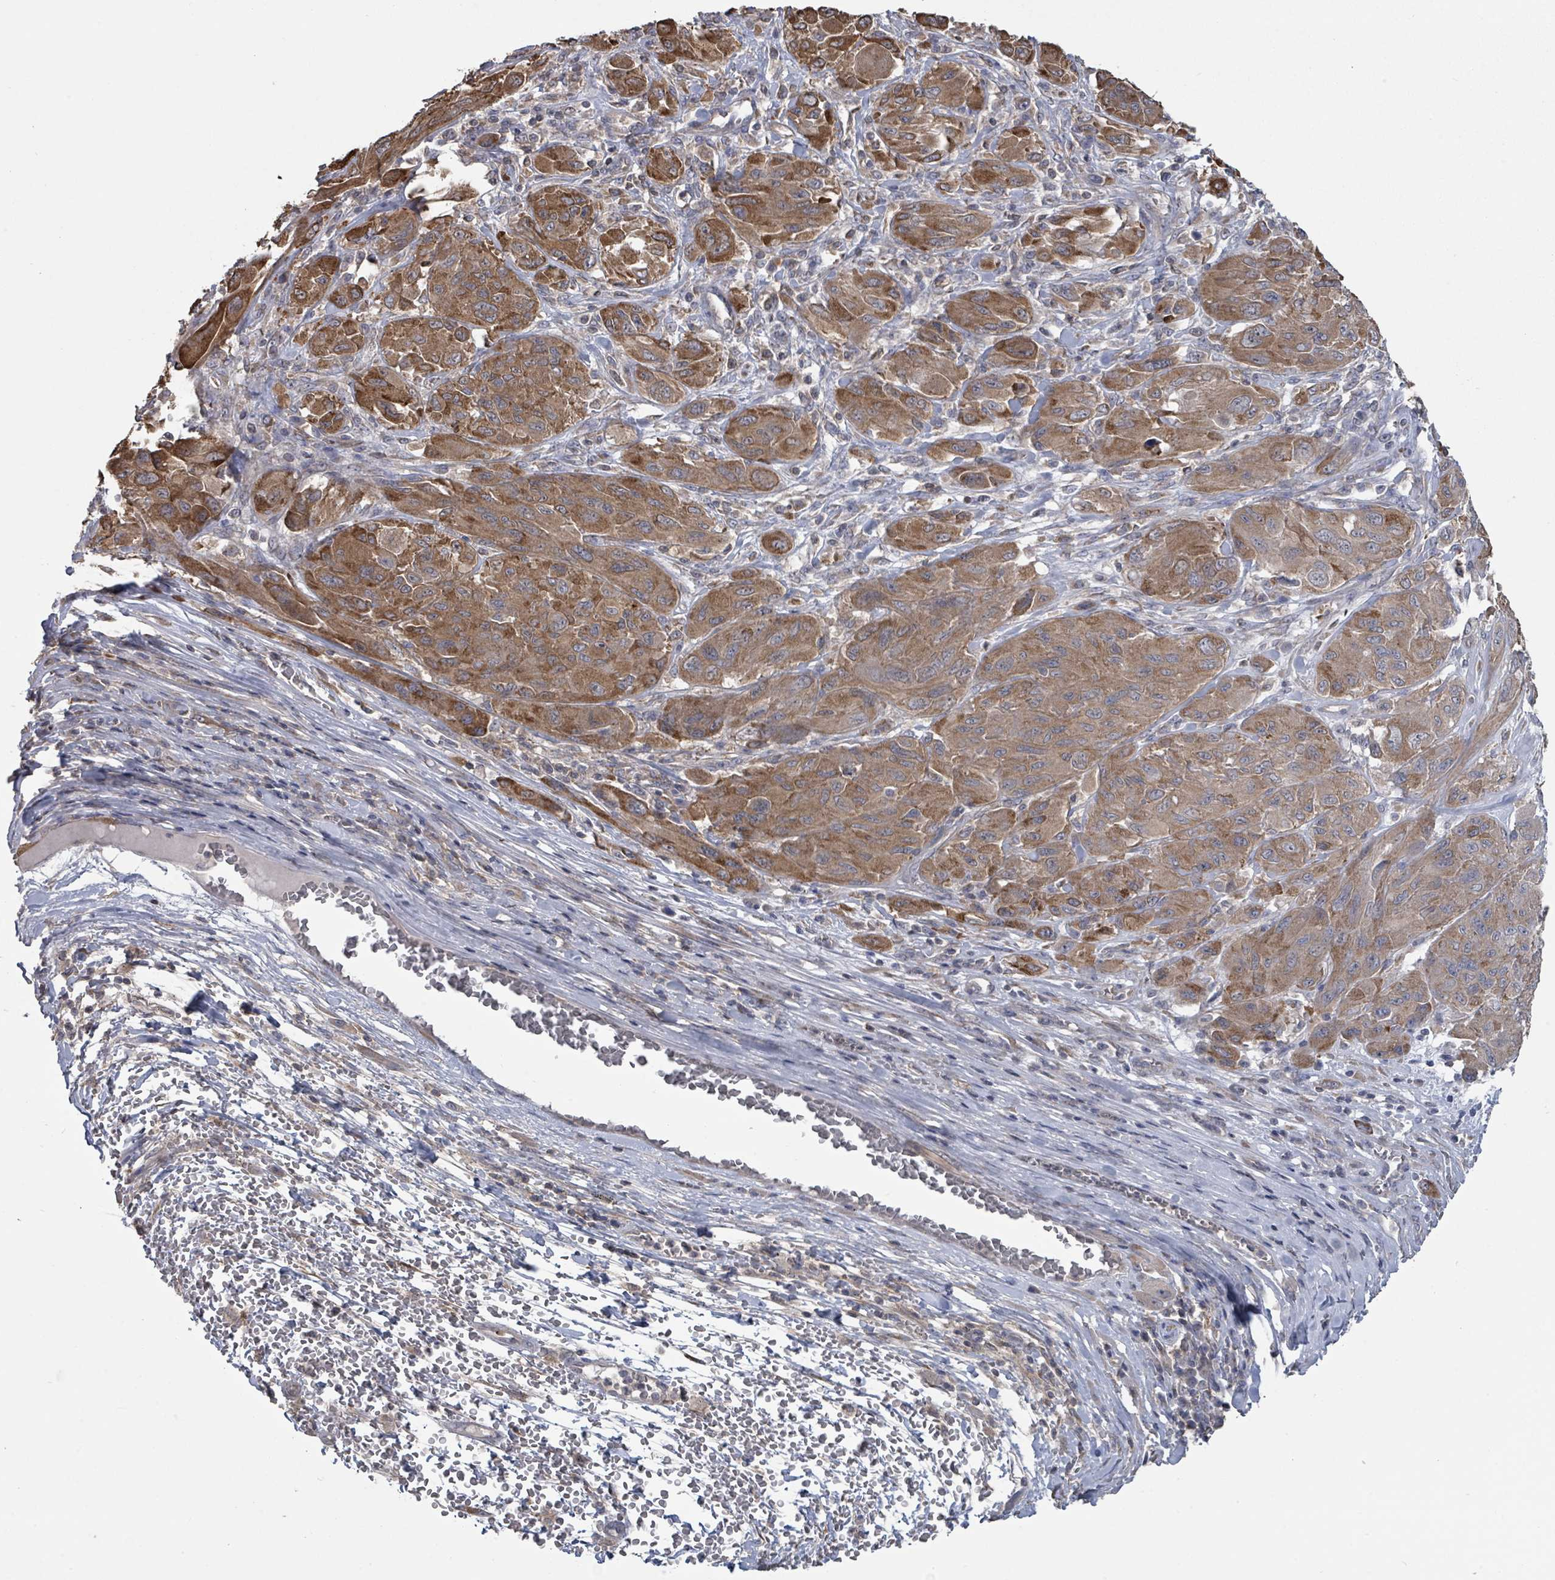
{"staining": {"intensity": "moderate", "quantity": ">75%", "location": "cytoplasmic/membranous"}, "tissue": "melanoma", "cell_type": "Tumor cells", "image_type": "cancer", "snomed": [{"axis": "morphology", "description": "Malignant melanoma, NOS"}, {"axis": "topography", "description": "Skin"}], "caption": "An immunohistochemistry histopathology image of neoplastic tissue is shown. Protein staining in brown highlights moderate cytoplasmic/membranous positivity in malignant melanoma within tumor cells.", "gene": "SLC9A7", "patient": {"sex": "female", "age": 91}}